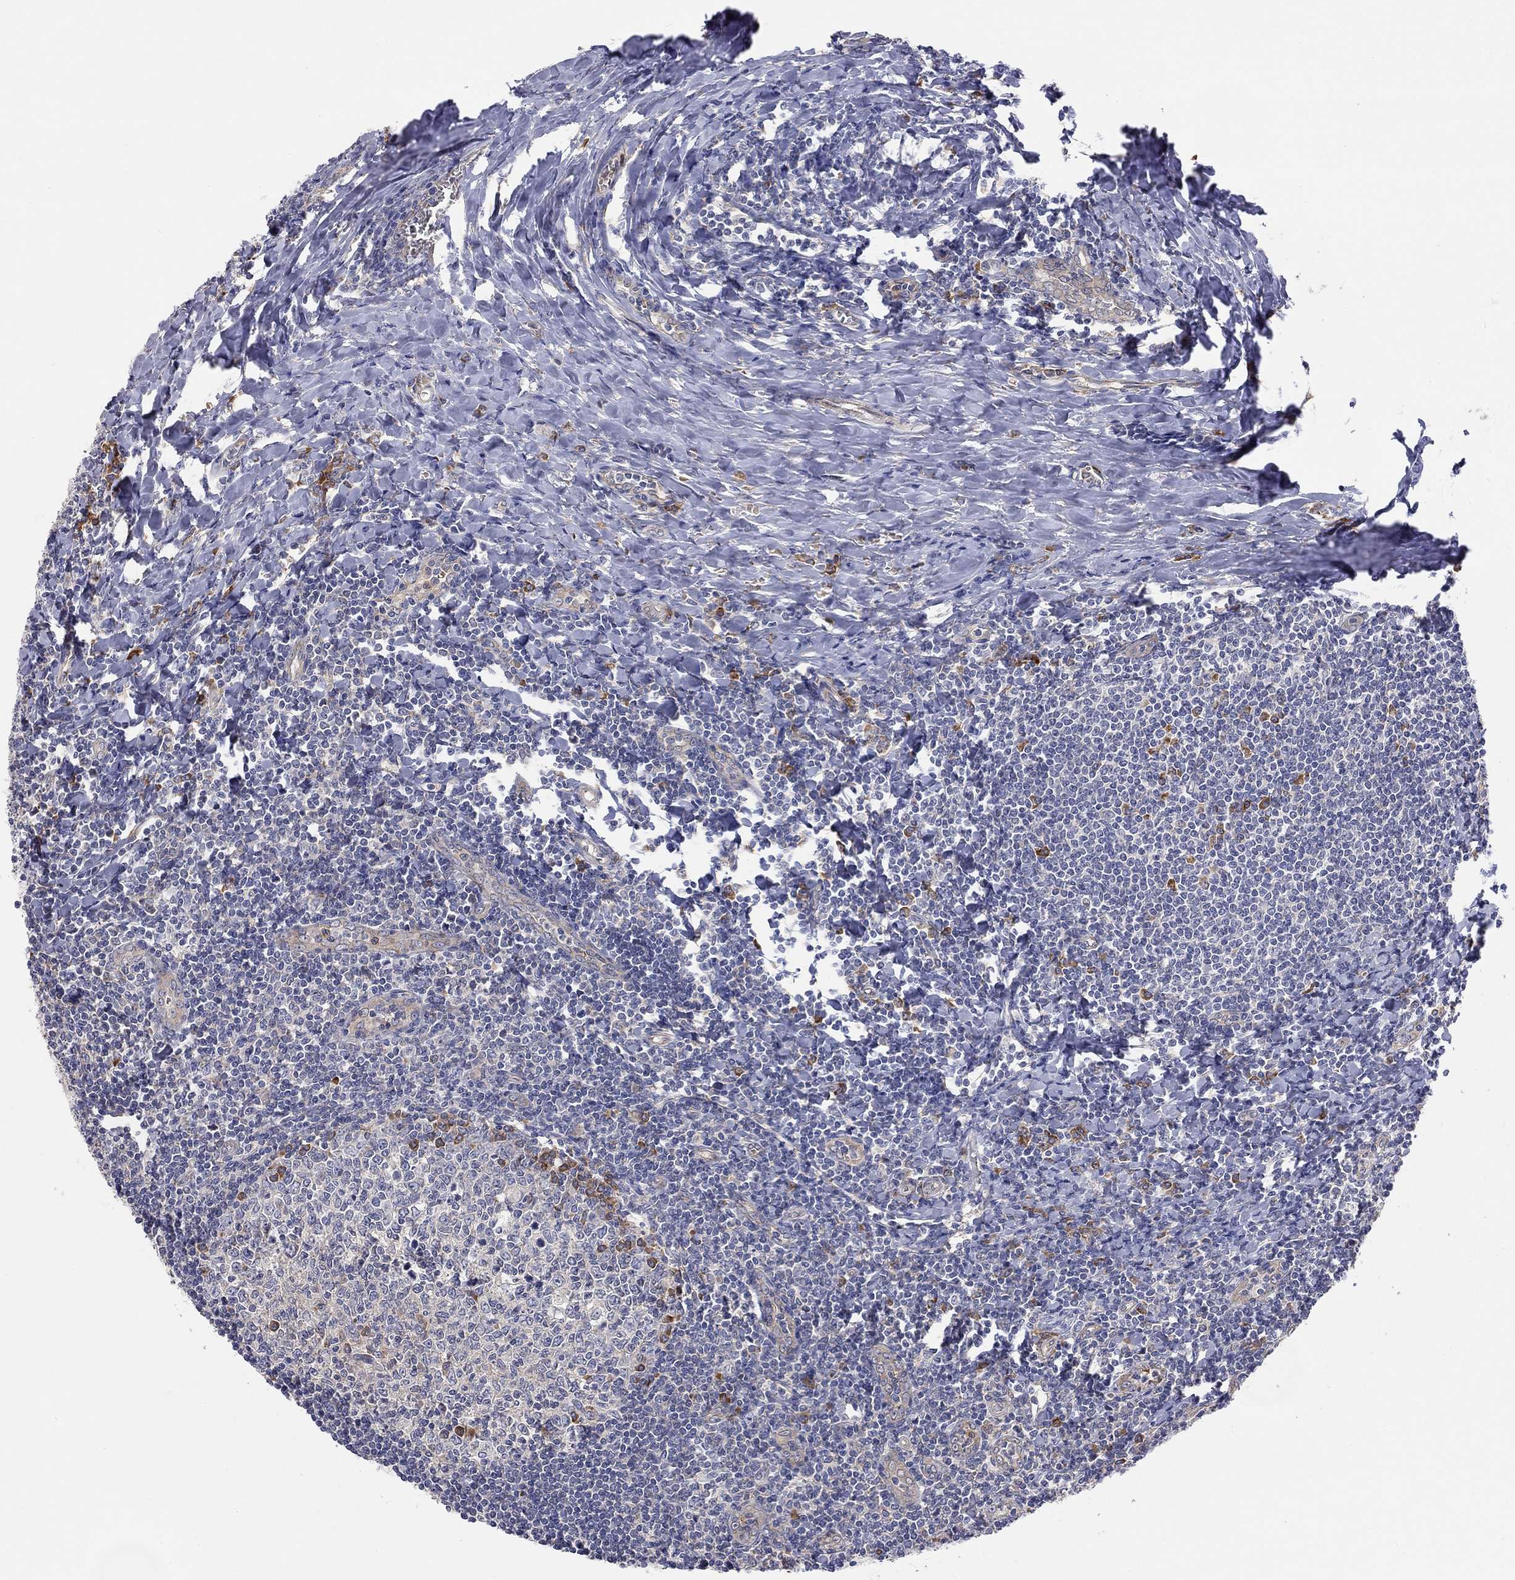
{"staining": {"intensity": "strong", "quantity": "<25%", "location": "cytoplasmic/membranous"}, "tissue": "tonsil", "cell_type": "Germinal center cells", "image_type": "normal", "snomed": [{"axis": "morphology", "description": "Normal tissue, NOS"}, {"axis": "topography", "description": "Tonsil"}], "caption": "Strong cytoplasmic/membranous positivity is seen in about <25% of germinal center cells in unremarkable tonsil.", "gene": "CASTOR1", "patient": {"sex": "female", "age": 12}}